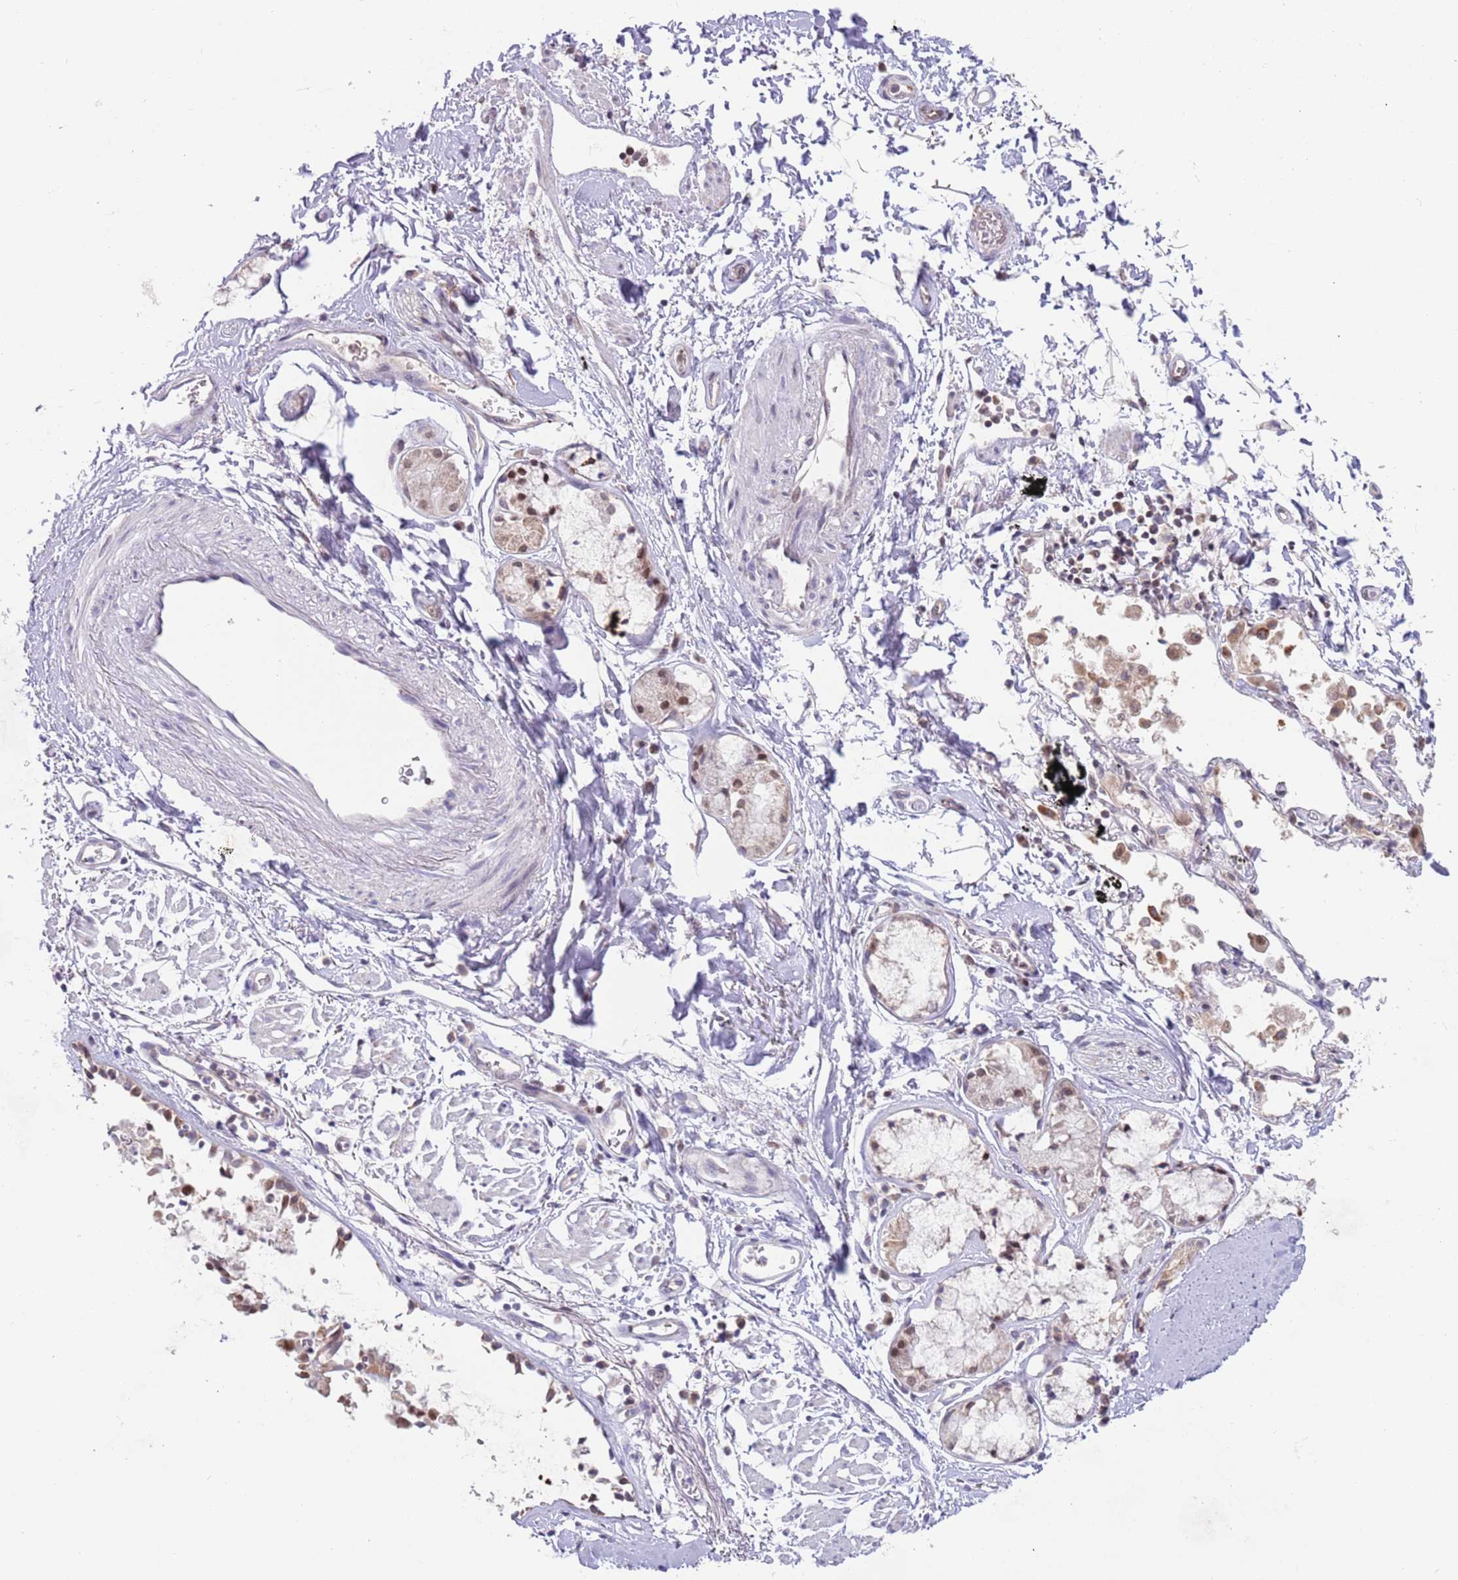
{"staining": {"intensity": "negative", "quantity": "none", "location": "none"}, "tissue": "adipose tissue", "cell_type": "Adipocytes", "image_type": "normal", "snomed": [{"axis": "morphology", "description": "Normal tissue, NOS"}, {"axis": "topography", "description": "Cartilage tissue"}], "caption": "Immunohistochemistry (IHC) micrograph of benign adipose tissue stained for a protein (brown), which shows no staining in adipocytes. The staining is performed using DAB (3,3'-diaminobenzidine) brown chromogen with nuclei counter-stained in using hematoxylin.", "gene": "TIMM13", "patient": {"sex": "male", "age": 73}}